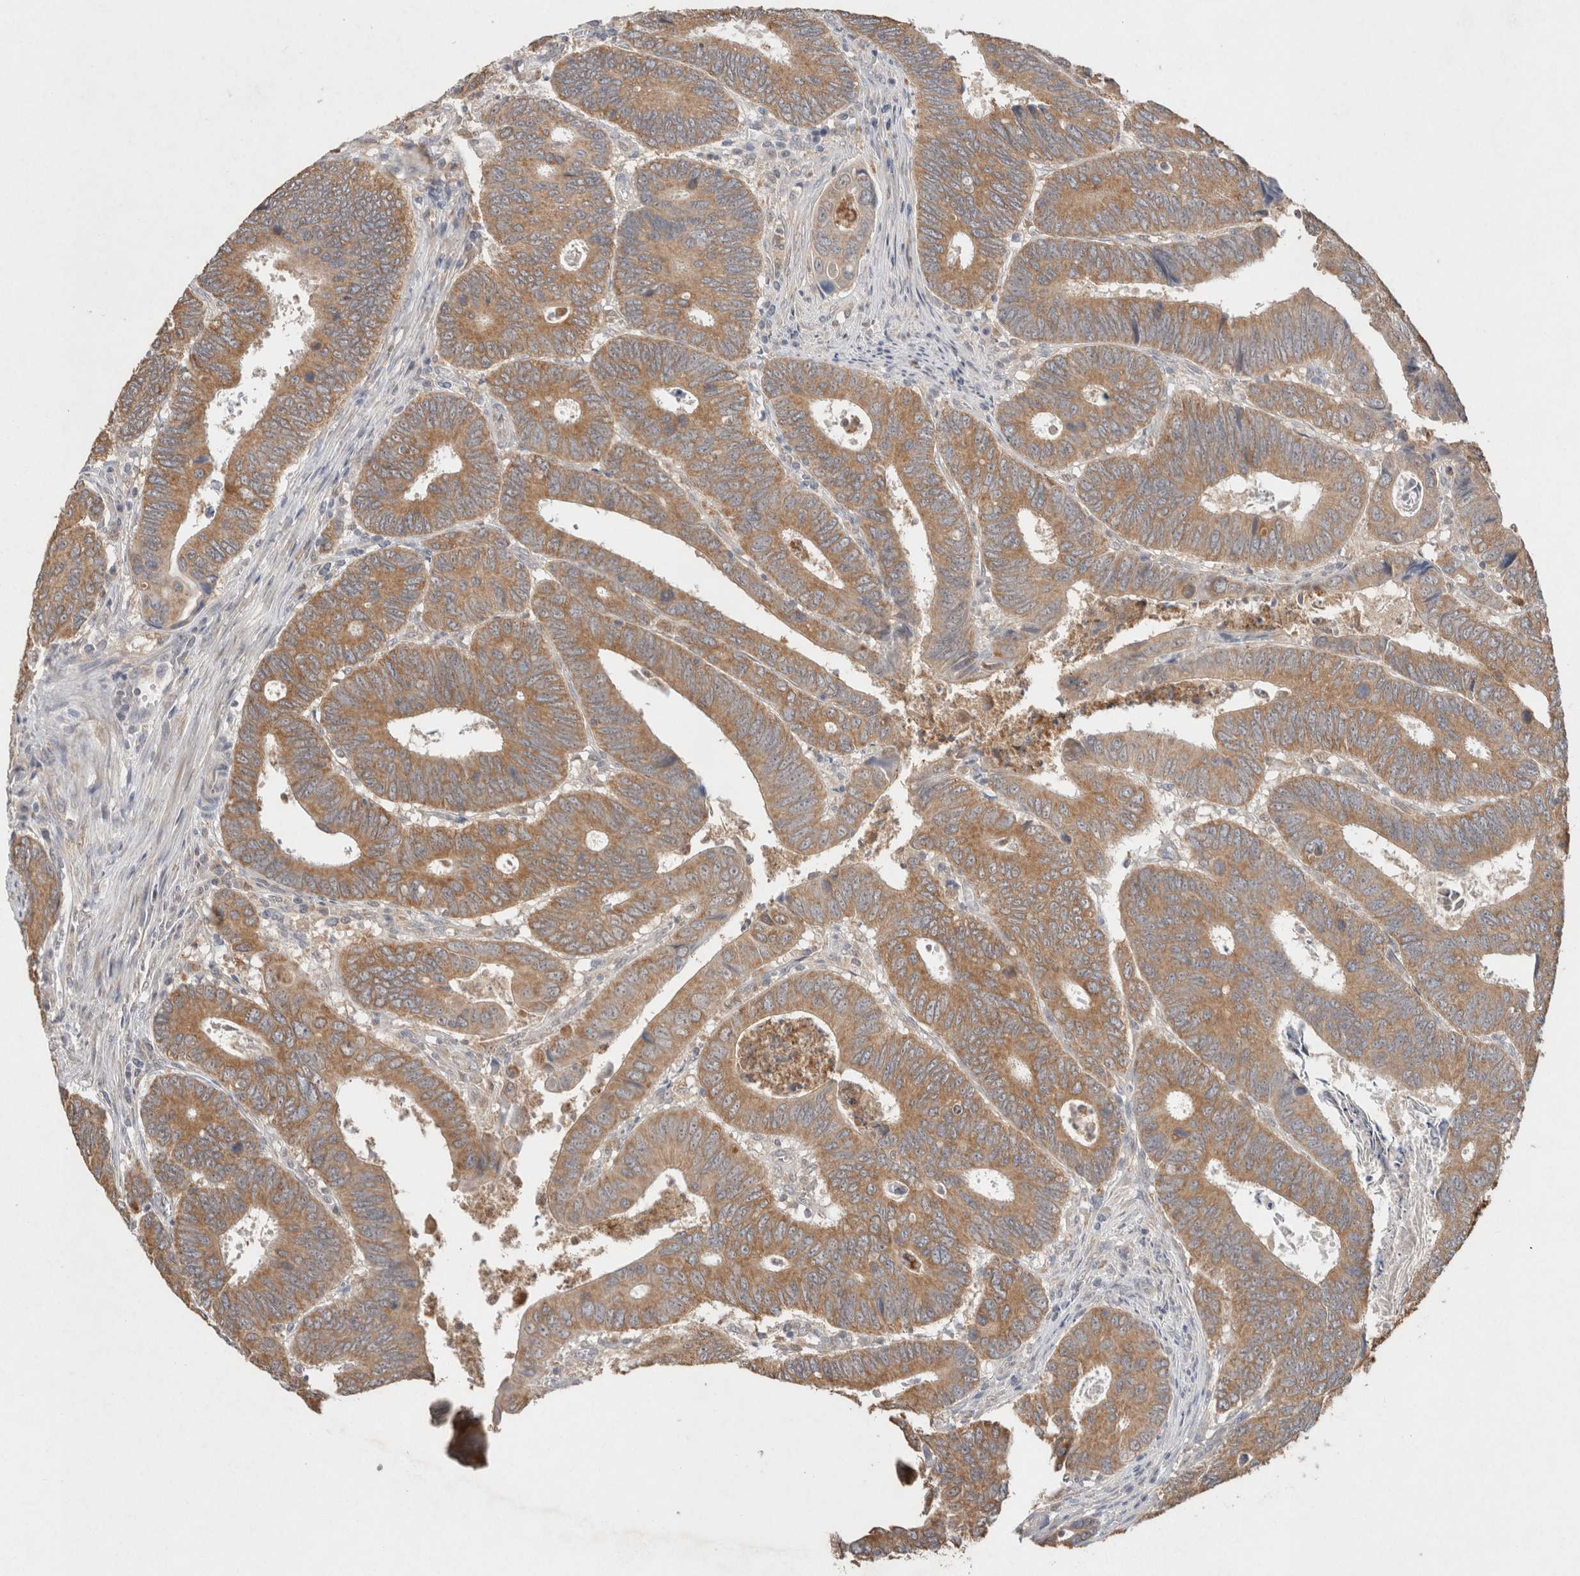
{"staining": {"intensity": "moderate", "quantity": ">75%", "location": "cytoplasmic/membranous"}, "tissue": "colorectal cancer", "cell_type": "Tumor cells", "image_type": "cancer", "snomed": [{"axis": "morphology", "description": "Adenocarcinoma, NOS"}, {"axis": "topography", "description": "Colon"}], "caption": "About >75% of tumor cells in colorectal cancer (adenocarcinoma) demonstrate moderate cytoplasmic/membranous protein expression as visualized by brown immunohistochemical staining.", "gene": "RAB14", "patient": {"sex": "male", "age": 72}}